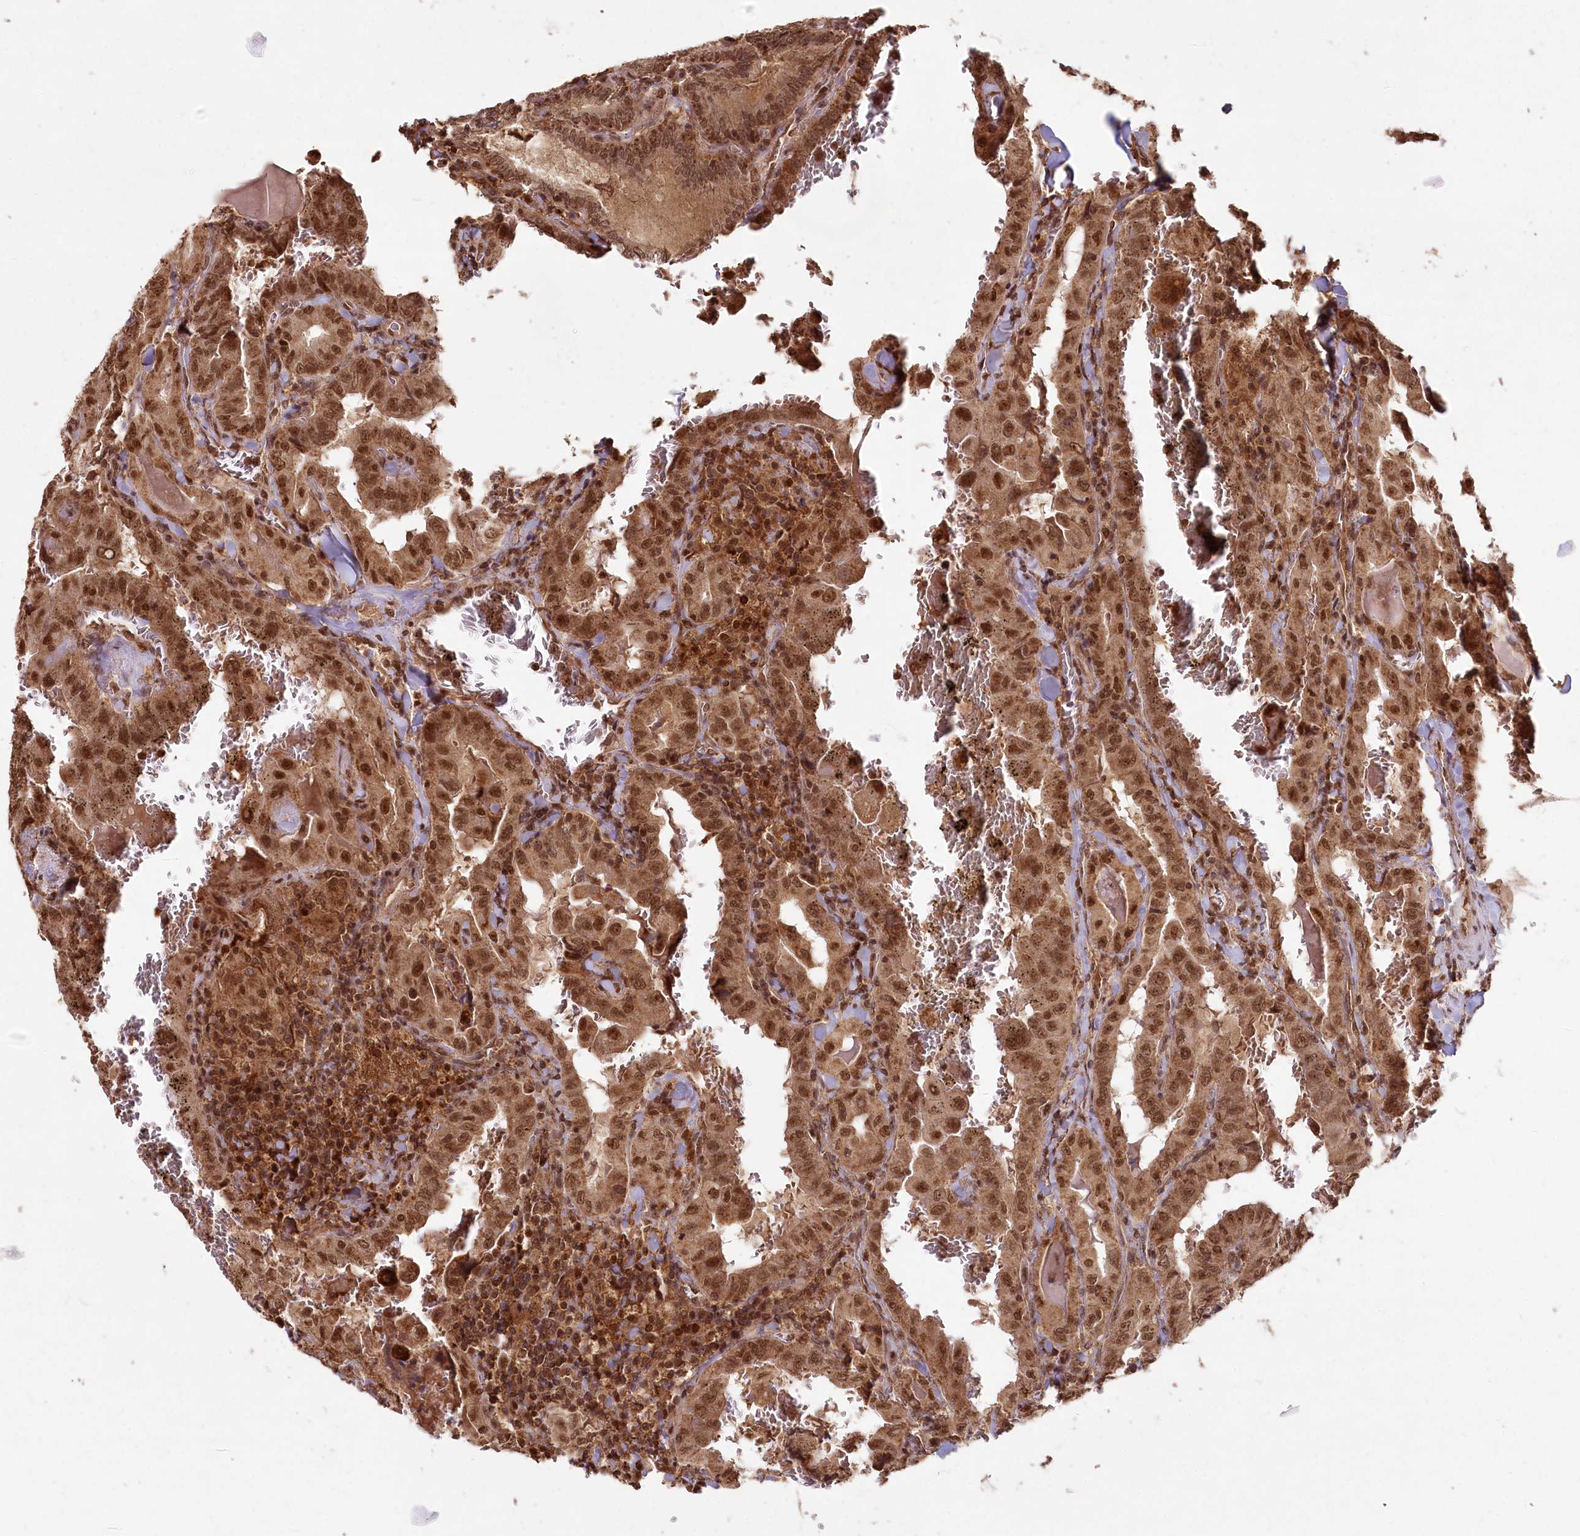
{"staining": {"intensity": "strong", "quantity": ">75%", "location": "cytoplasmic/membranous,nuclear"}, "tissue": "thyroid cancer", "cell_type": "Tumor cells", "image_type": "cancer", "snomed": [{"axis": "morphology", "description": "Papillary adenocarcinoma, NOS"}, {"axis": "topography", "description": "Thyroid gland"}], "caption": "Thyroid cancer (papillary adenocarcinoma) stained with a brown dye reveals strong cytoplasmic/membranous and nuclear positive expression in about >75% of tumor cells.", "gene": "MICU1", "patient": {"sex": "female", "age": 72}}